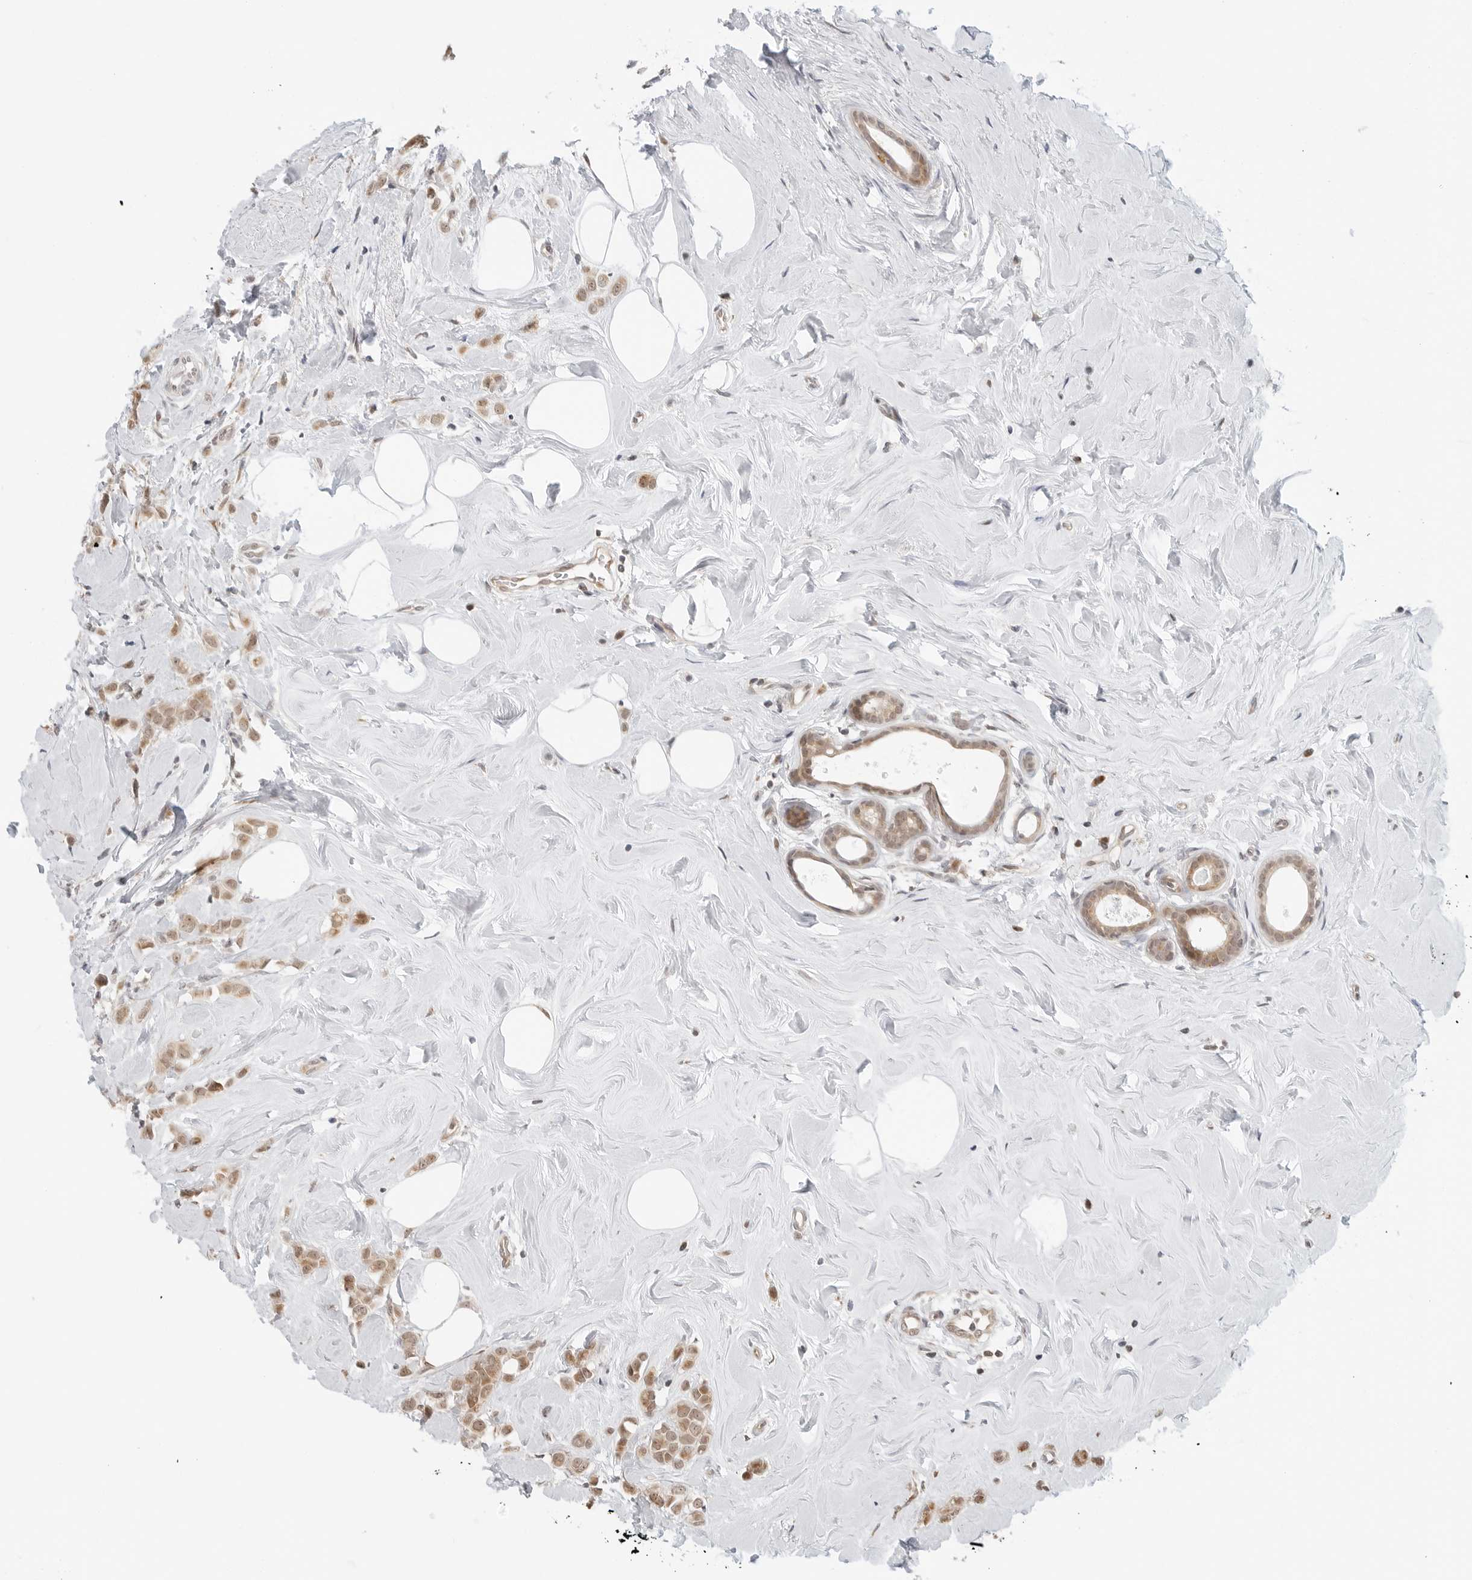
{"staining": {"intensity": "moderate", "quantity": ">75%", "location": "cytoplasmic/membranous"}, "tissue": "breast cancer", "cell_type": "Tumor cells", "image_type": "cancer", "snomed": [{"axis": "morphology", "description": "Lobular carcinoma"}, {"axis": "topography", "description": "Breast"}], "caption": "IHC micrograph of human lobular carcinoma (breast) stained for a protein (brown), which shows medium levels of moderate cytoplasmic/membranous expression in about >75% of tumor cells.", "gene": "POLR3GL", "patient": {"sex": "female", "age": 47}}